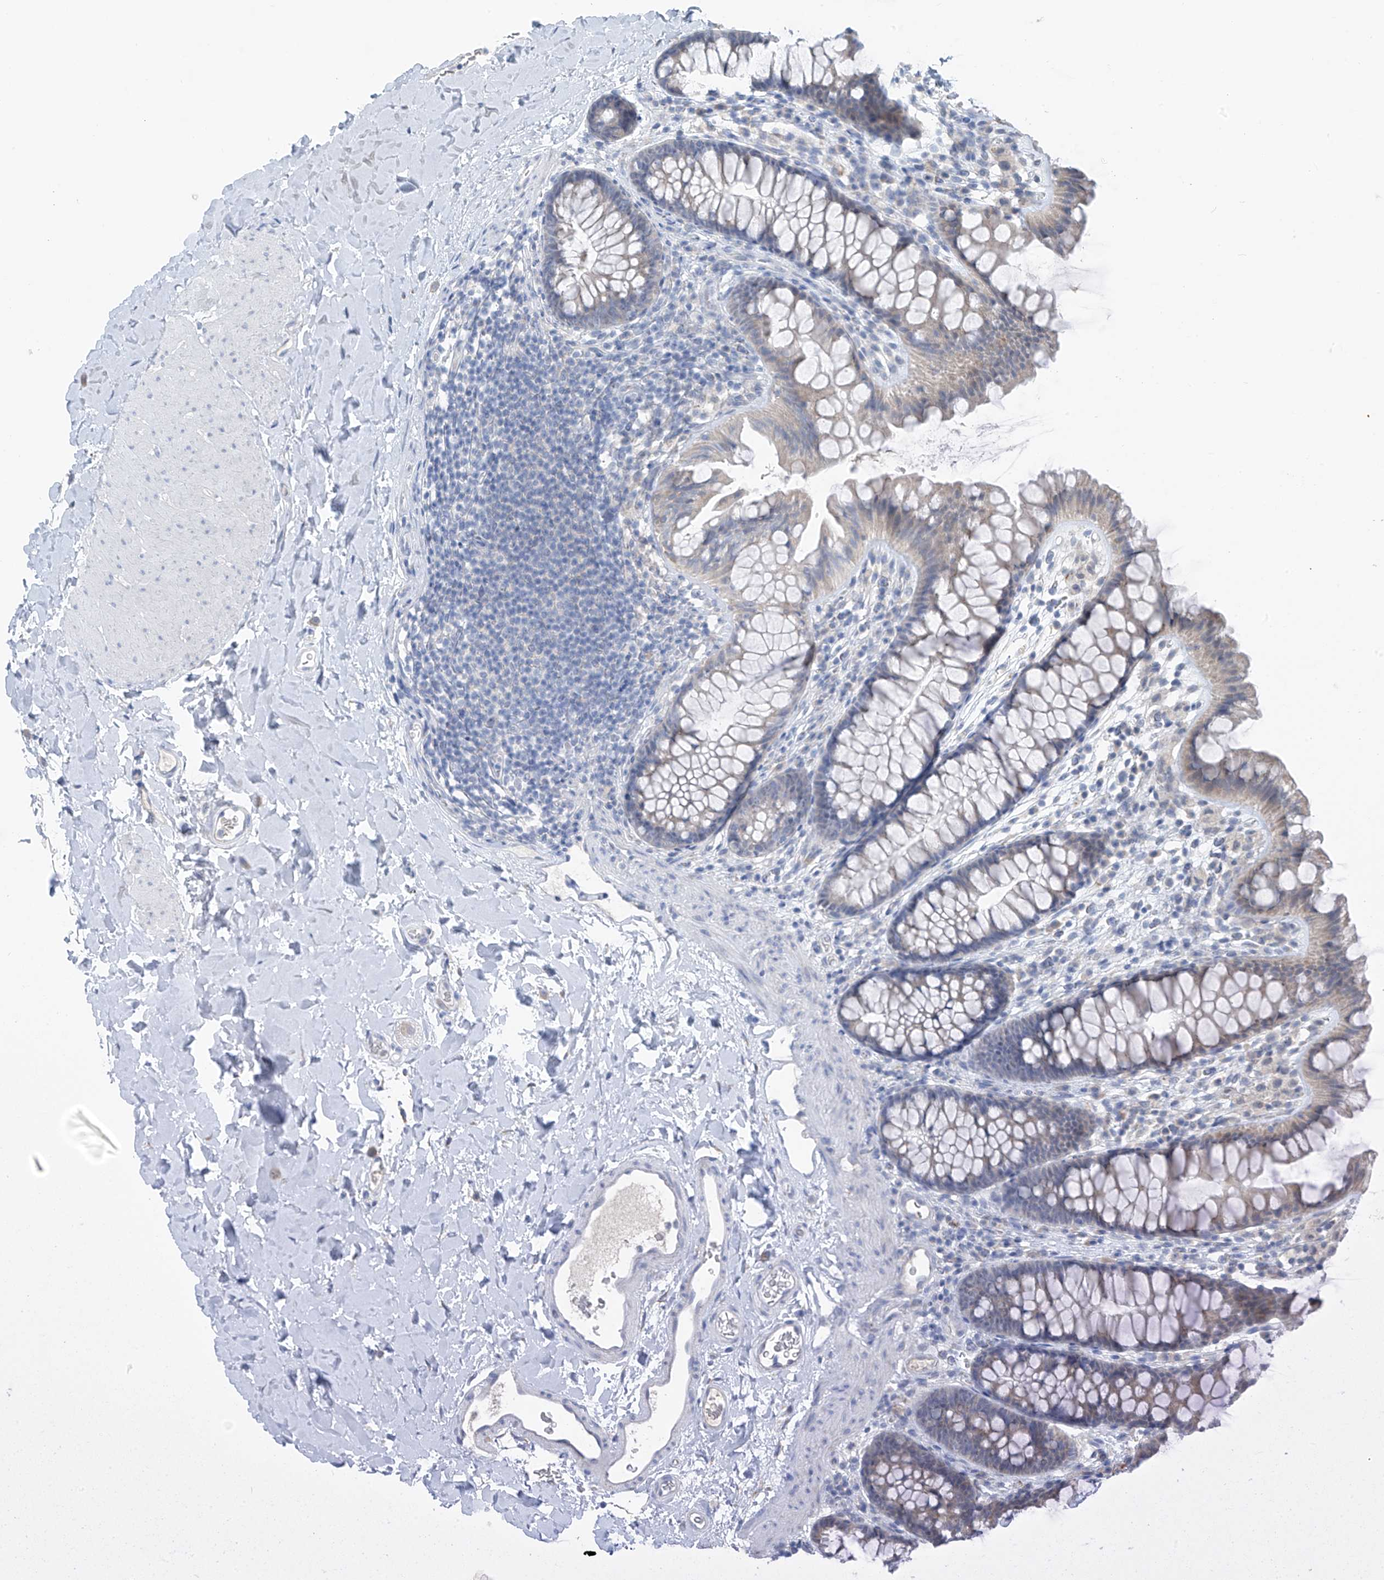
{"staining": {"intensity": "negative", "quantity": "none", "location": "none"}, "tissue": "colon", "cell_type": "Endothelial cells", "image_type": "normal", "snomed": [{"axis": "morphology", "description": "Normal tissue, NOS"}, {"axis": "topography", "description": "Colon"}], "caption": "Colon was stained to show a protein in brown. There is no significant positivity in endothelial cells. (Brightfield microscopy of DAB IHC at high magnification).", "gene": "CYP4V2", "patient": {"sex": "female", "age": 62}}